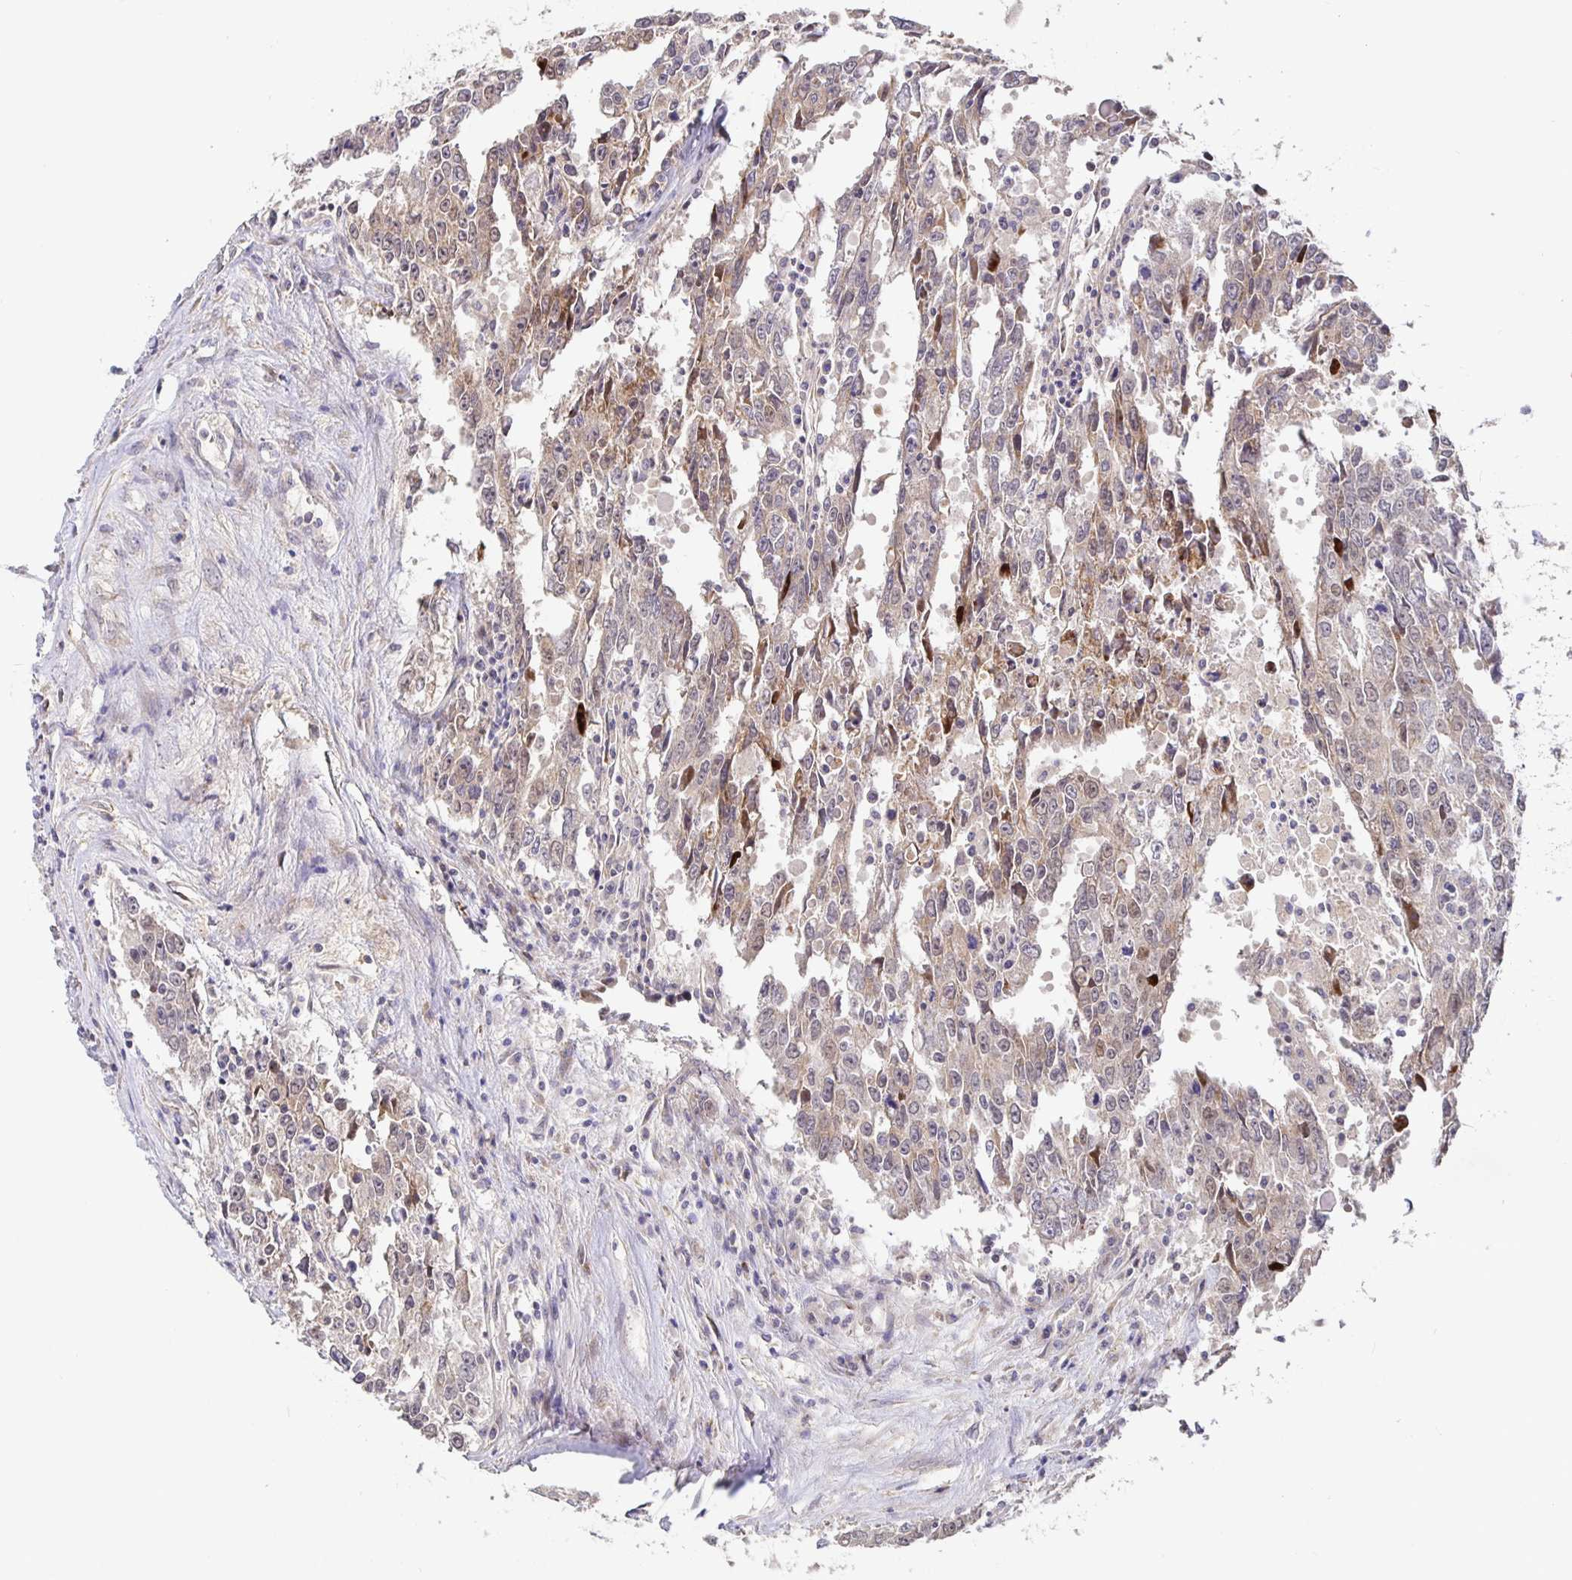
{"staining": {"intensity": "weak", "quantity": "25%-75%", "location": "cytoplasmic/membranous"}, "tissue": "testis cancer", "cell_type": "Tumor cells", "image_type": "cancer", "snomed": [{"axis": "morphology", "description": "Carcinoma, Embryonal, NOS"}, {"axis": "topography", "description": "Testis"}], "caption": "Immunohistochemical staining of human testis embryonal carcinoma reveals weak cytoplasmic/membranous protein expression in approximately 25%-75% of tumor cells.", "gene": "ZDHHC11", "patient": {"sex": "male", "age": 22}}